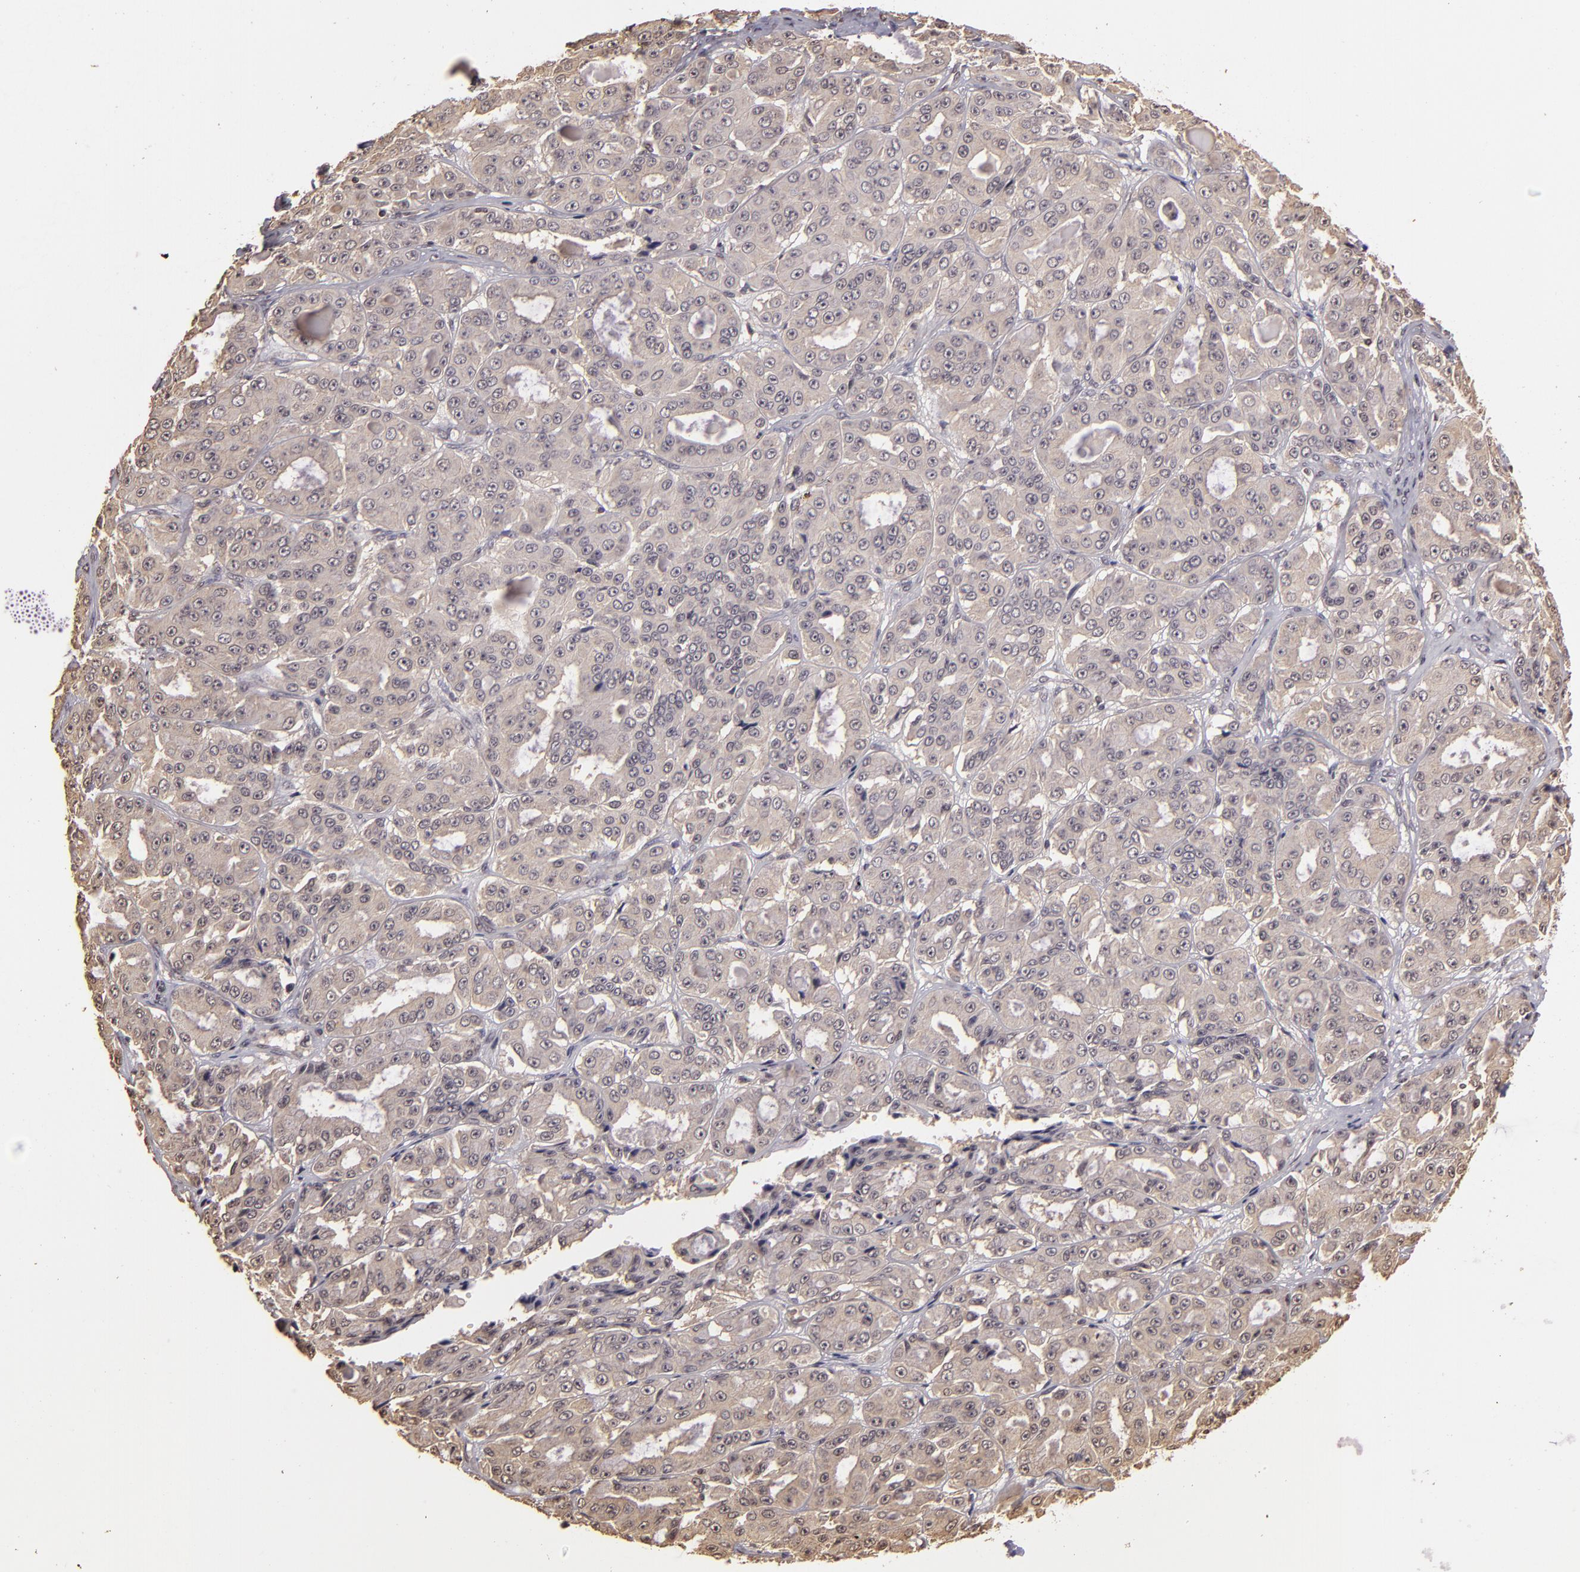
{"staining": {"intensity": "negative", "quantity": "none", "location": "none"}, "tissue": "ovarian cancer", "cell_type": "Tumor cells", "image_type": "cancer", "snomed": [{"axis": "morphology", "description": "Carcinoma, endometroid"}, {"axis": "topography", "description": "Ovary"}], "caption": "IHC photomicrograph of neoplastic tissue: endometroid carcinoma (ovarian) stained with DAB (3,3'-diaminobenzidine) shows no significant protein staining in tumor cells. (DAB (3,3'-diaminobenzidine) immunohistochemistry visualized using brightfield microscopy, high magnification).", "gene": "ARPC2", "patient": {"sex": "female", "age": 61}}